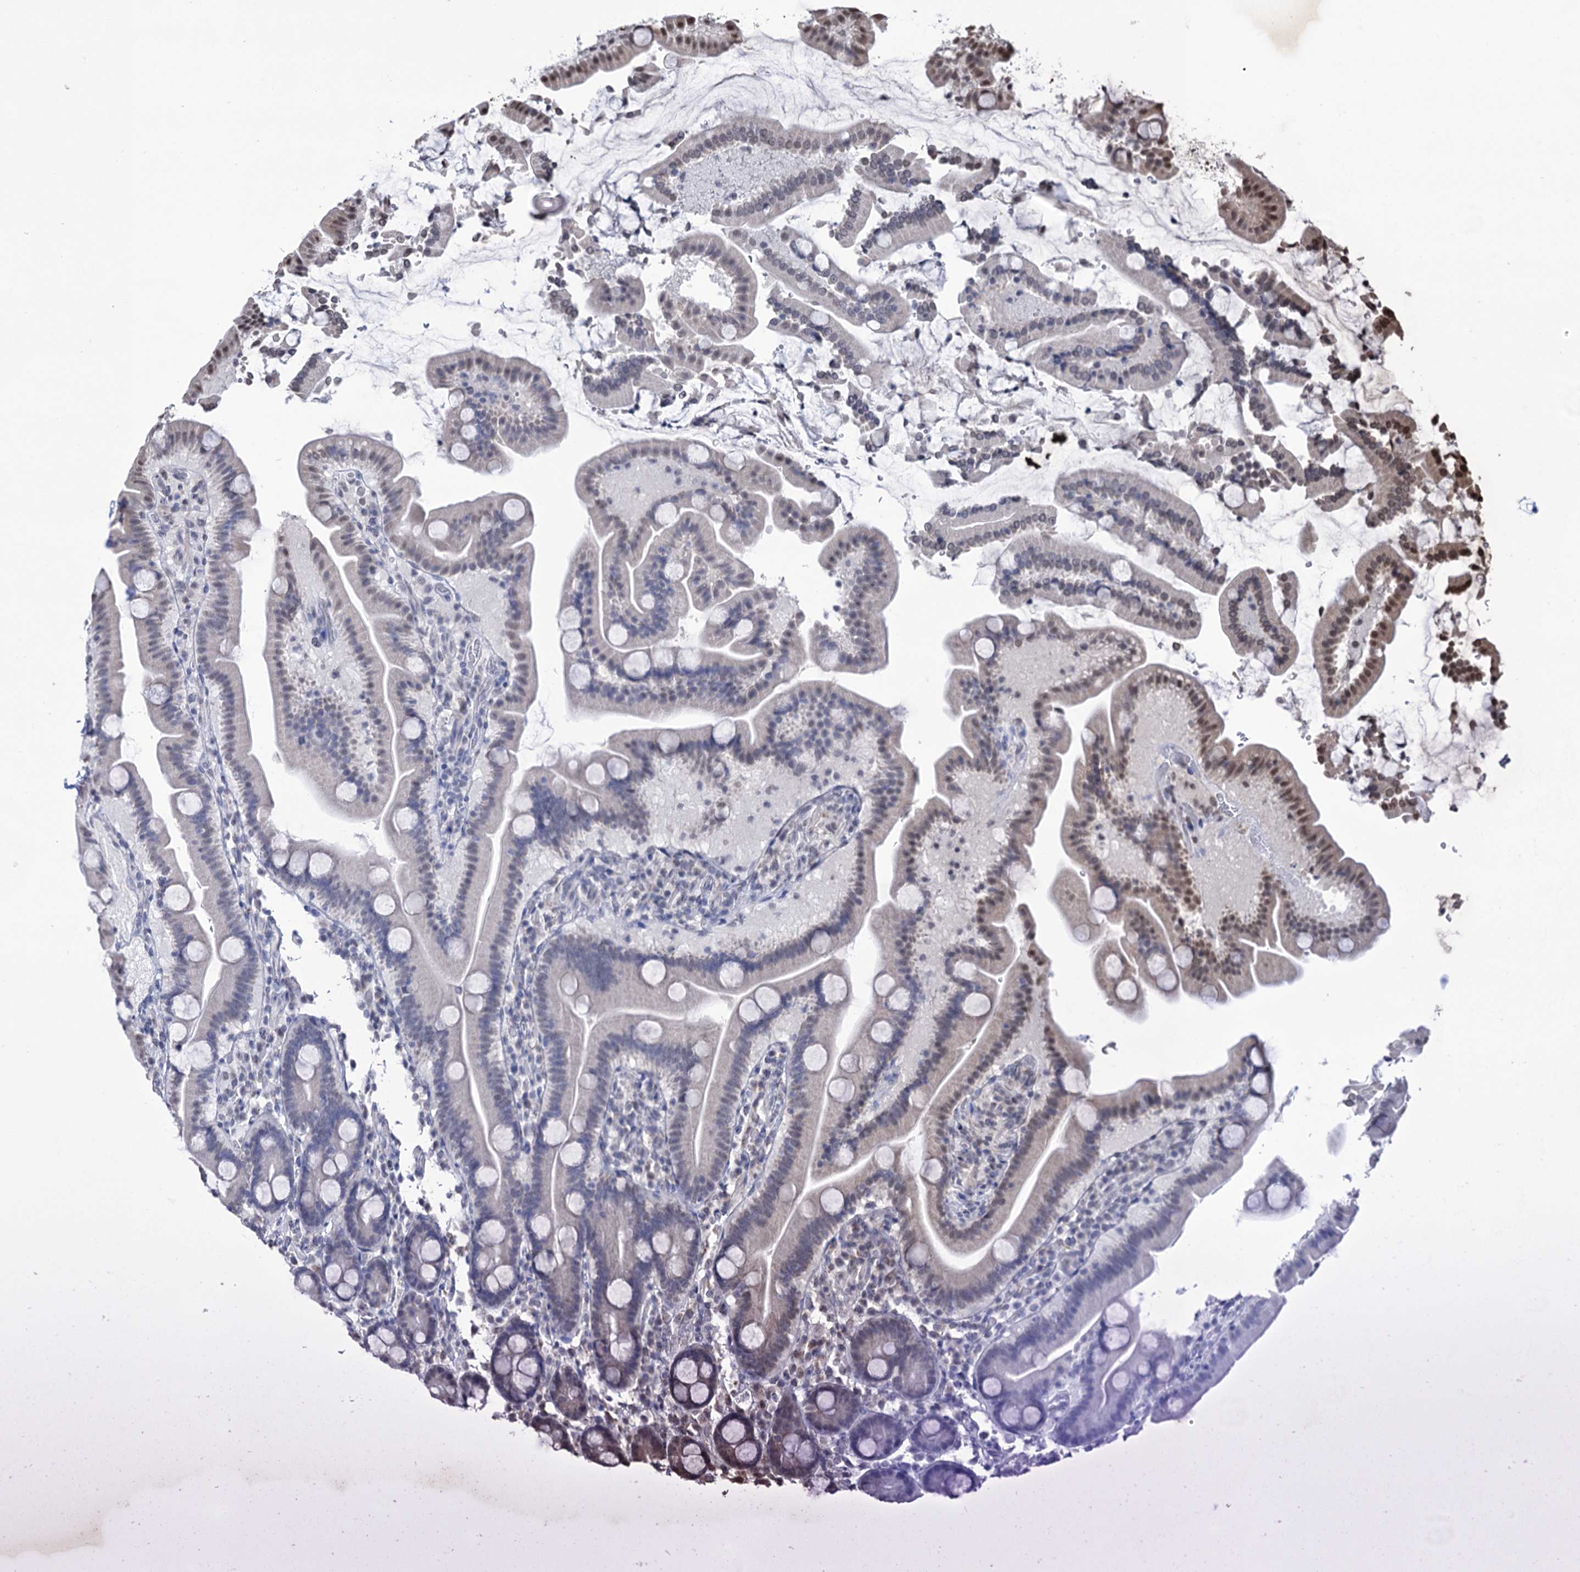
{"staining": {"intensity": "weak", "quantity": "25%-75%", "location": "nuclear"}, "tissue": "duodenum", "cell_type": "Glandular cells", "image_type": "normal", "snomed": [{"axis": "morphology", "description": "Normal tissue, NOS"}, {"axis": "topography", "description": "Duodenum"}], "caption": "High-magnification brightfield microscopy of unremarkable duodenum stained with DAB (brown) and counterstained with hematoxylin (blue). glandular cells exhibit weak nuclear expression is identified in approximately25%-75% of cells.", "gene": "ABHD10", "patient": {"sex": "male", "age": 55}}